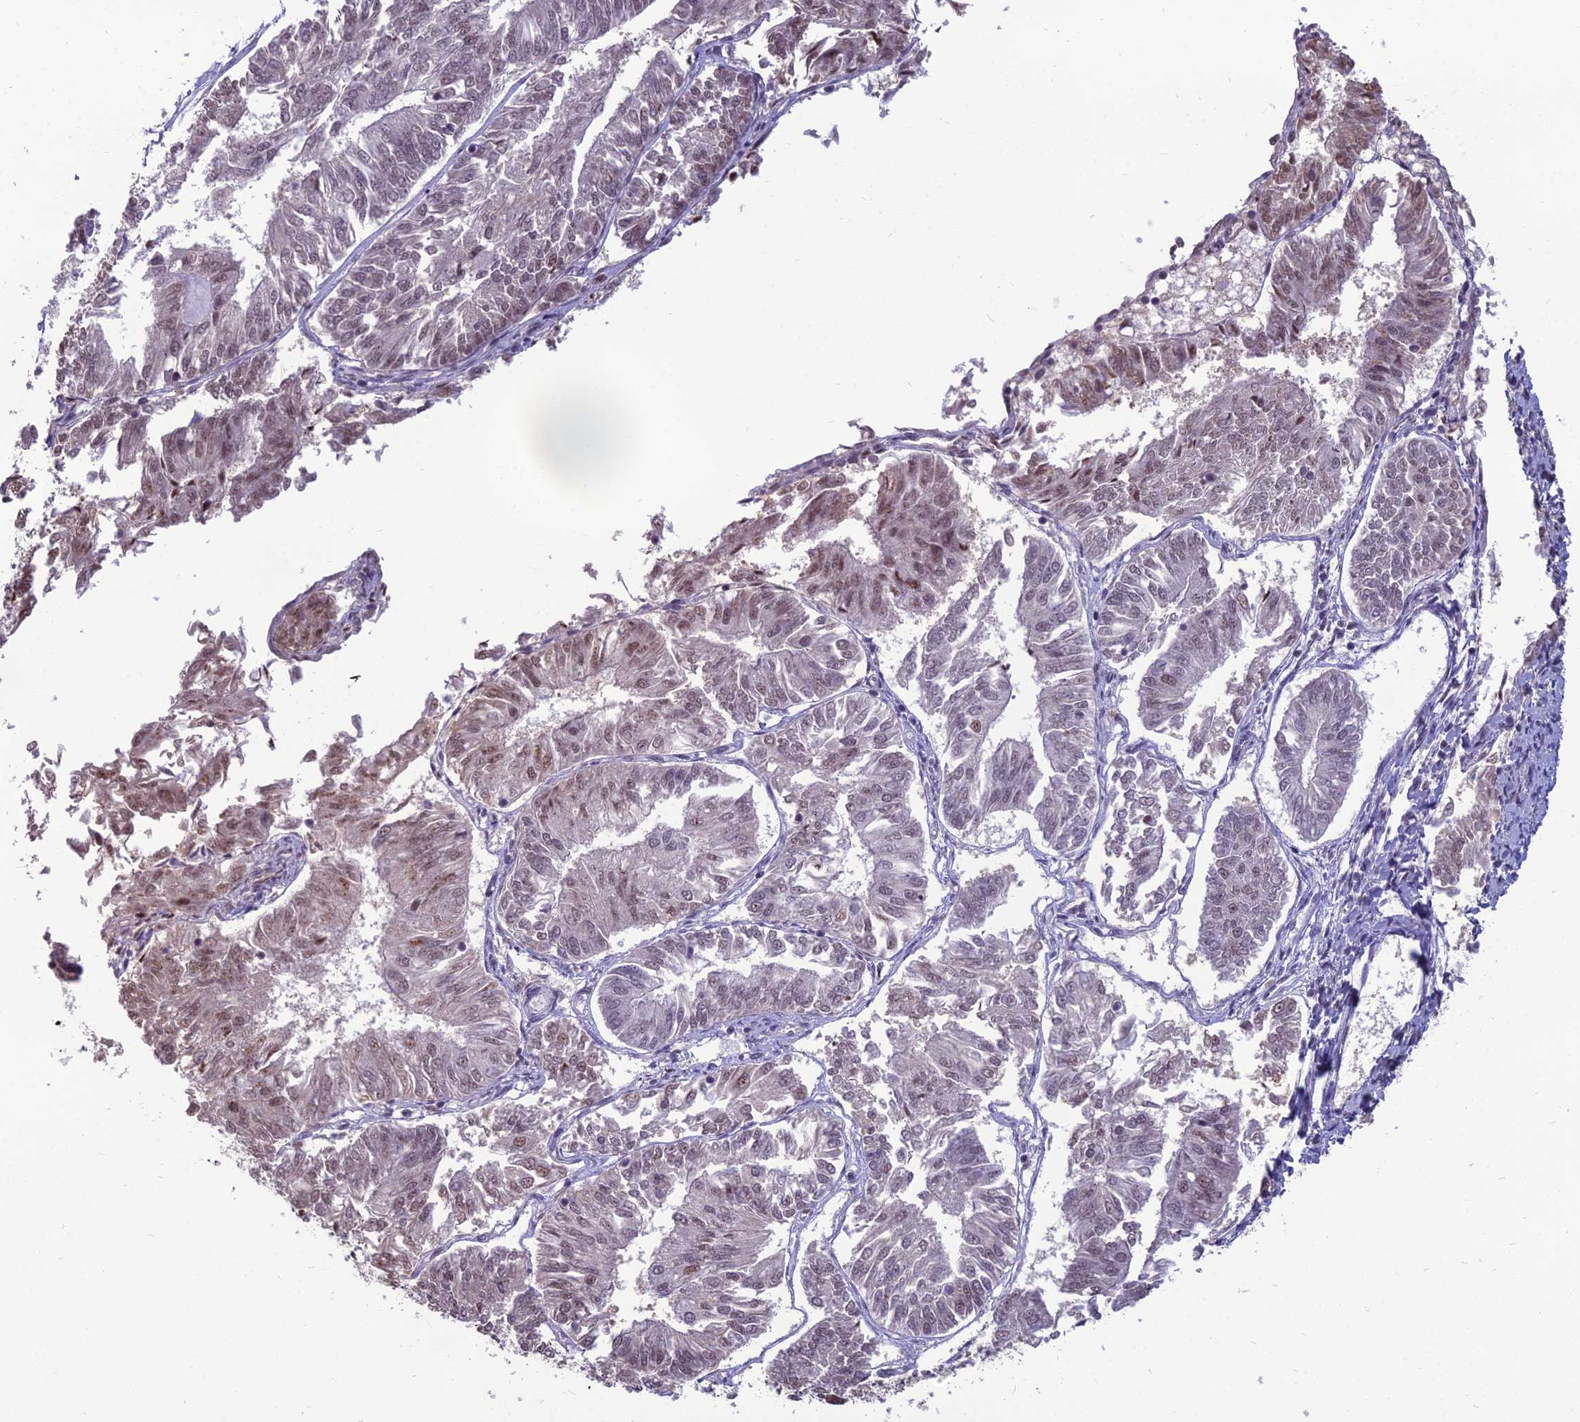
{"staining": {"intensity": "weak", "quantity": "25%-75%", "location": "nuclear"}, "tissue": "endometrial cancer", "cell_type": "Tumor cells", "image_type": "cancer", "snomed": [{"axis": "morphology", "description": "Adenocarcinoma, NOS"}, {"axis": "topography", "description": "Endometrium"}], "caption": "Endometrial cancer tissue exhibits weak nuclear positivity in about 25%-75% of tumor cells", "gene": "SRSF7", "patient": {"sex": "female", "age": 58}}